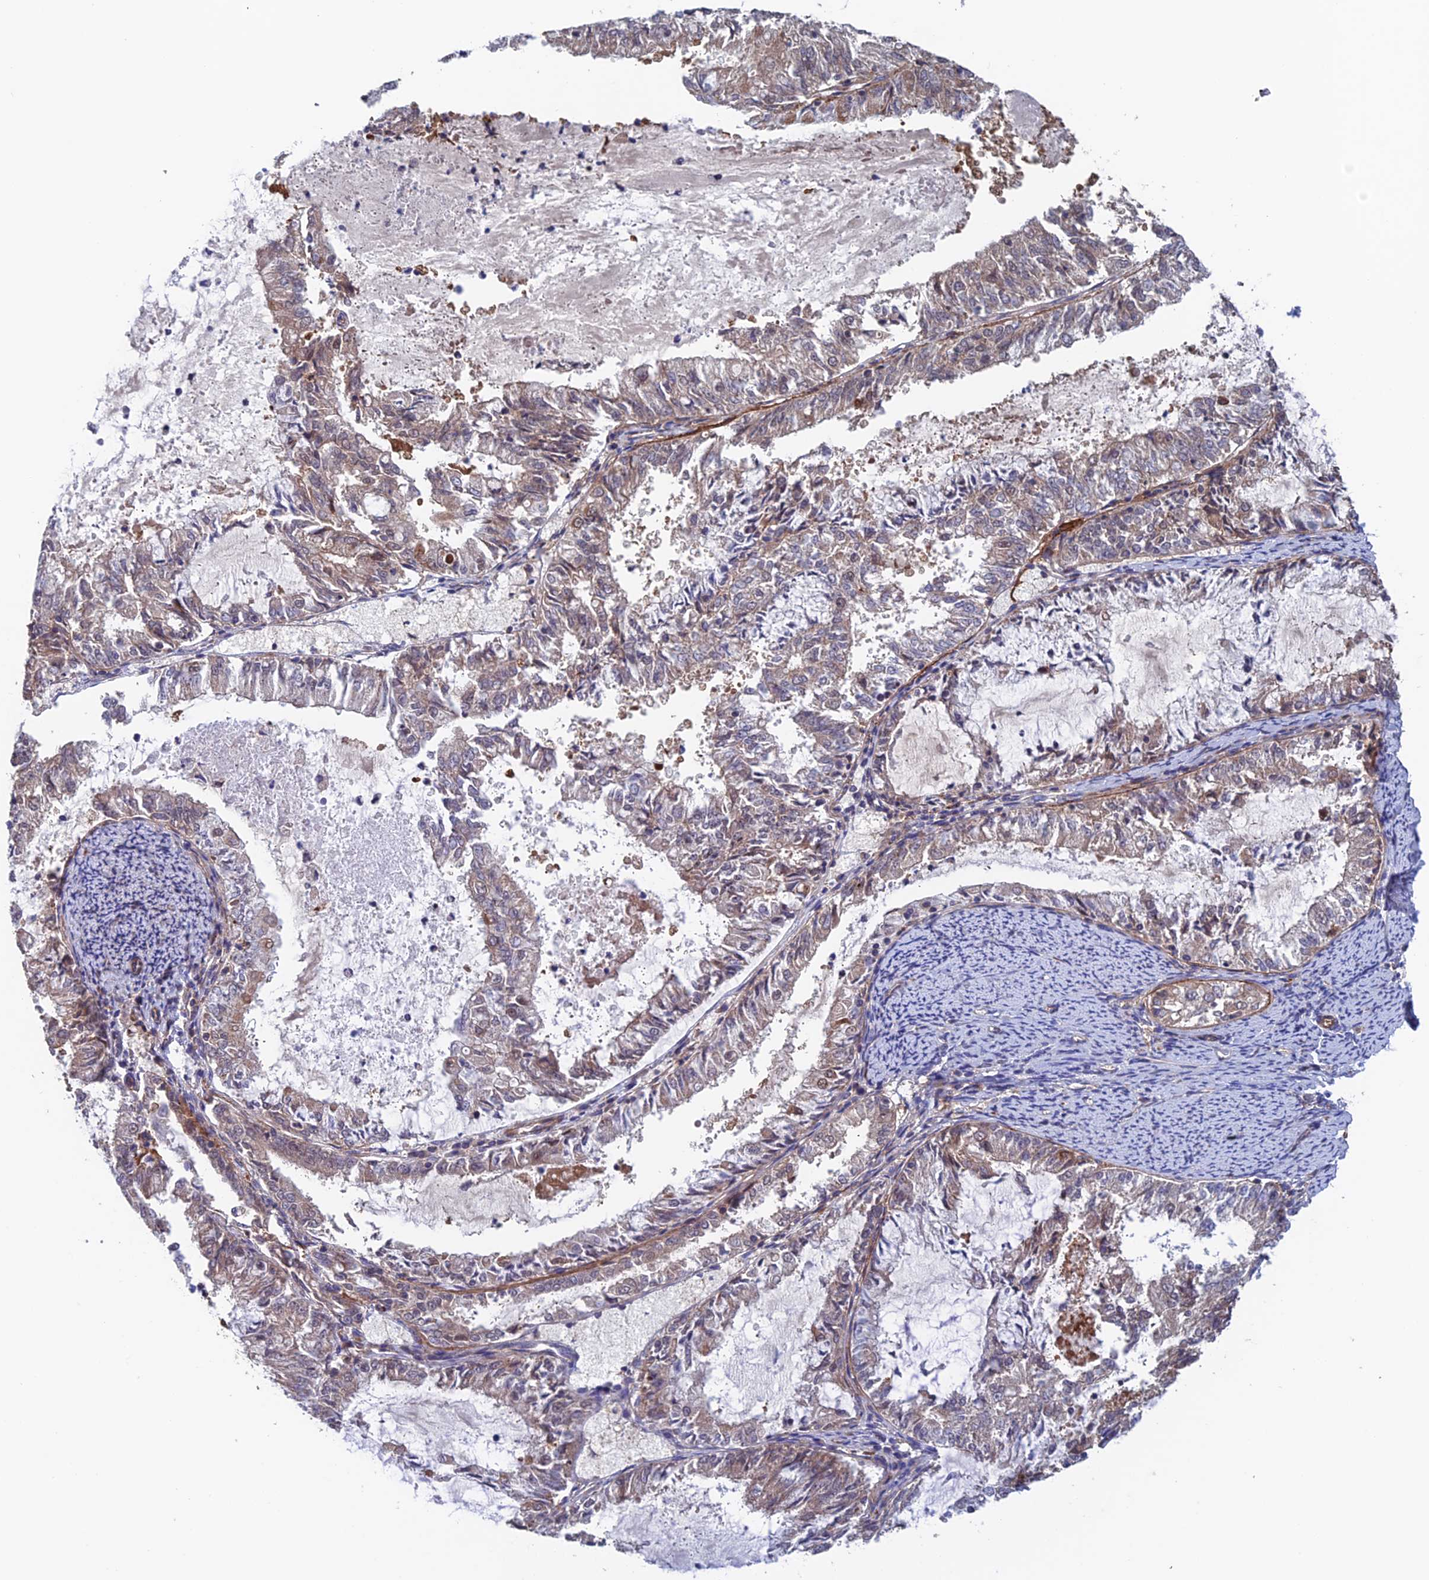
{"staining": {"intensity": "weak", "quantity": "<25%", "location": "cytoplasmic/membranous"}, "tissue": "endometrial cancer", "cell_type": "Tumor cells", "image_type": "cancer", "snomed": [{"axis": "morphology", "description": "Adenocarcinoma, NOS"}, {"axis": "topography", "description": "Endometrium"}], "caption": "This is a image of immunohistochemistry staining of adenocarcinoma (endometrial), which shows no expression in tumor cells.", "gene": "NUDT16L1", "patient": {"sex": "female", "age": 57}}